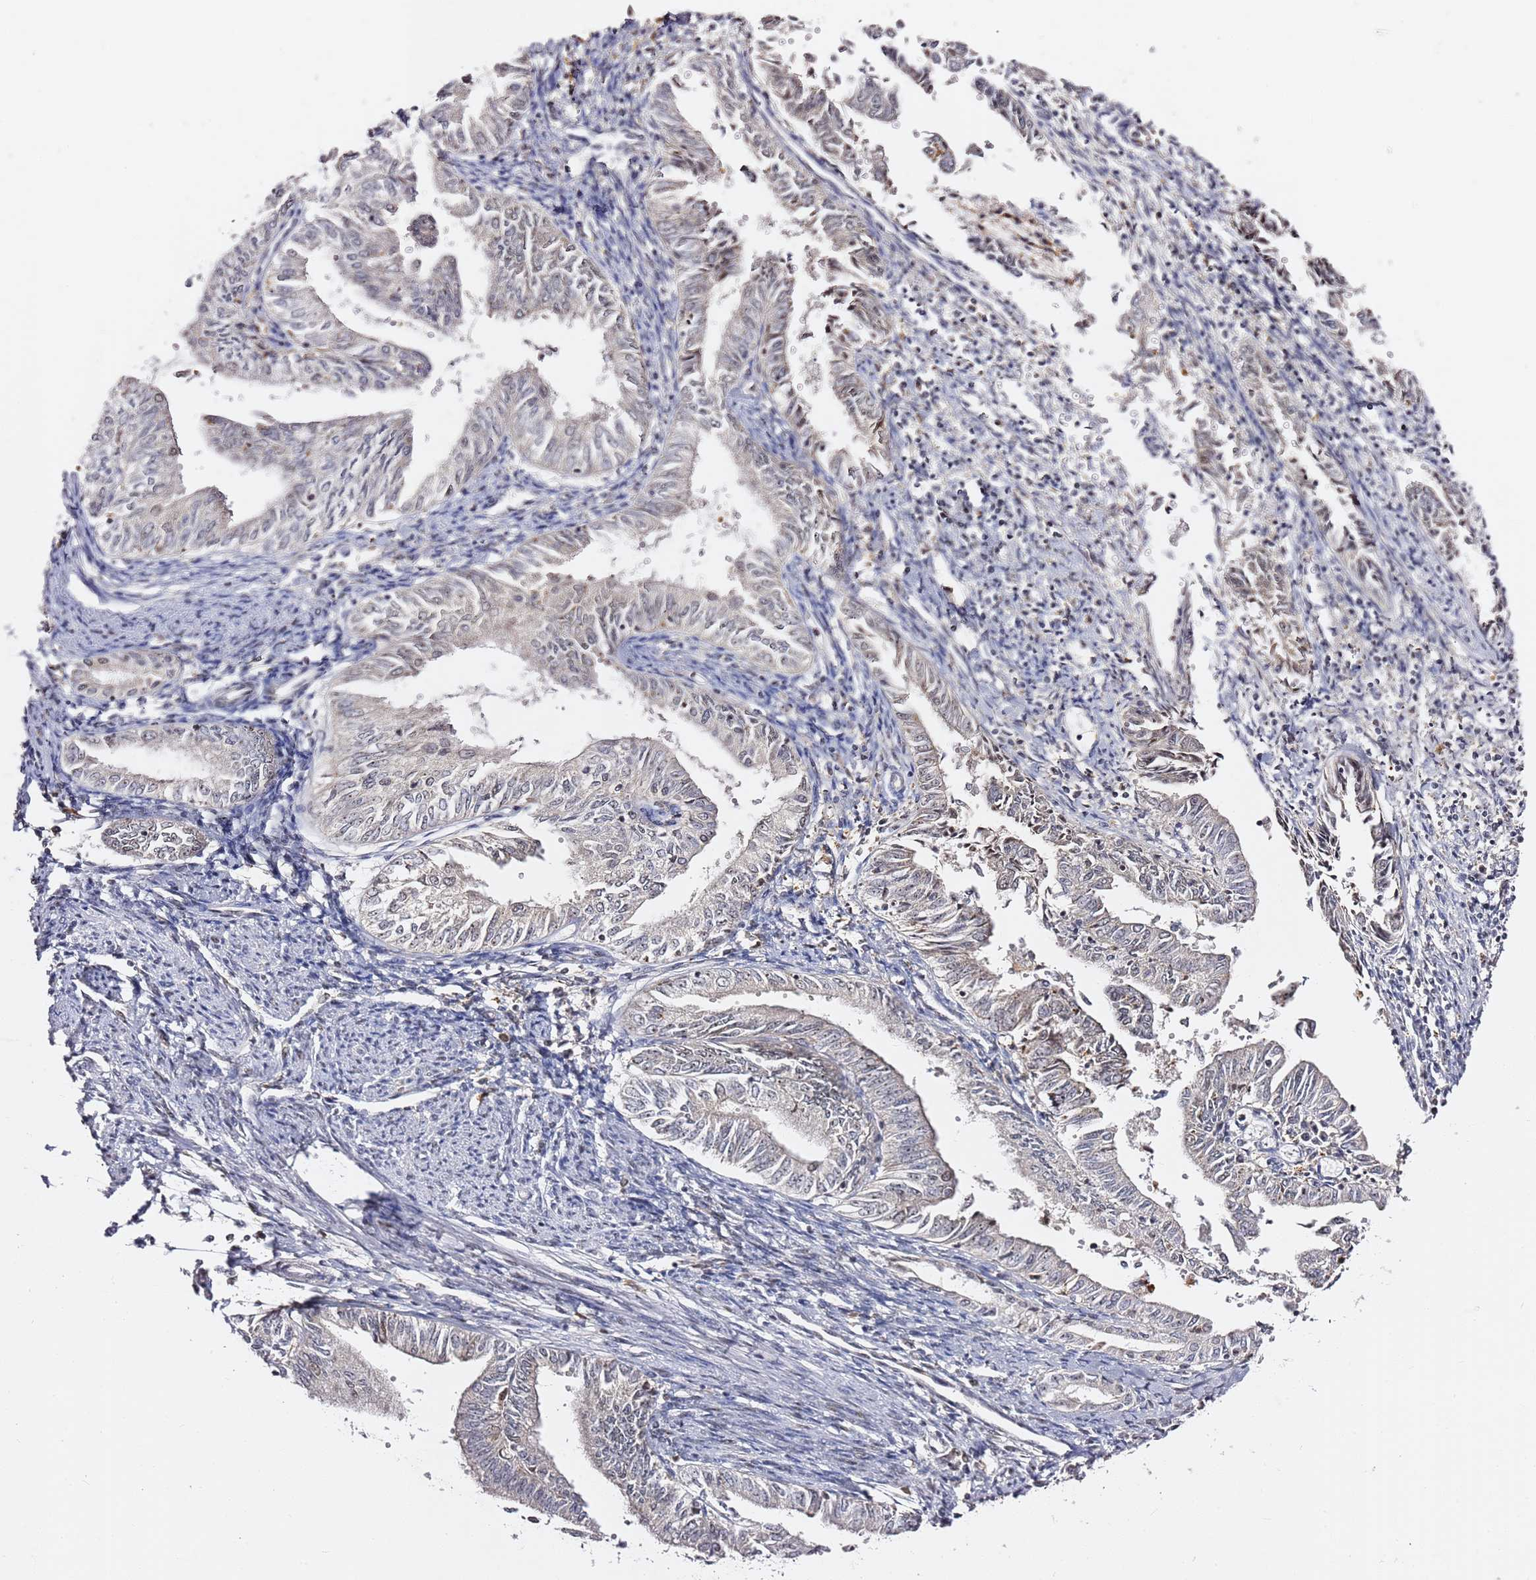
{"staining": {"intensity": "negative", "quantity": "none", "location": "none"}, "tissue": "endometrial cancer", "cell_type": "Tumor cells", "image_type": "cancer", "snomed": [{"axis": "morphology", "description": "Adenocarcinoma, NOS"}, {"axis": "topography", "description": "Endometrium"}], "caption": "Immunohistochemistry (IHC) of human adenocarcinoma (endometrial) displays no staining in tumor cells. (DAB immunohistochemistry (IHC) visualized using brightfield microscopy, high magnification).", "gene": "FCF1", "patient": {"sex": "female", "age": 66}}